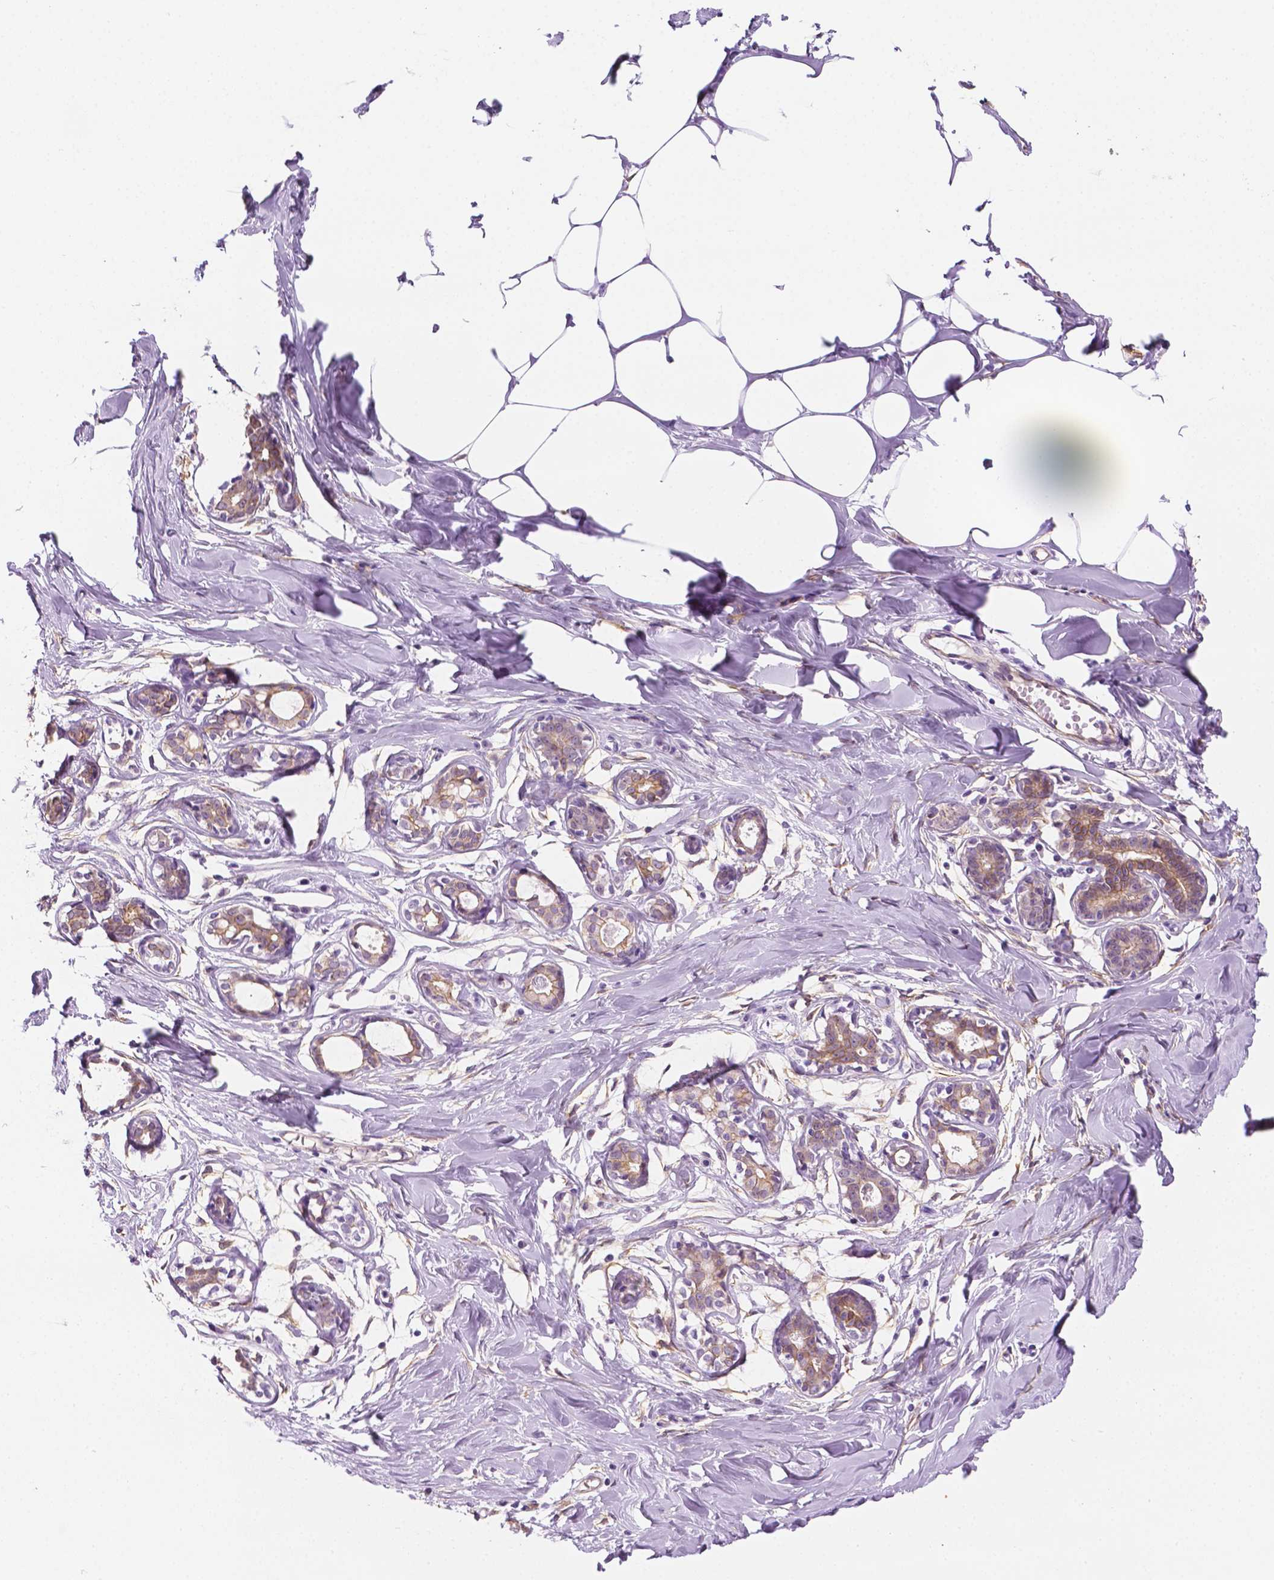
{"staining": {"intensity": "negative", "quantity": "none", "location": "none"}, "tissue": "breast", "cell_type": "Adipocytes", "image_type": "normal", "snomed": [{"axis": "morphology", "description": "Normal tissue, NOS"}, {"axis": "topography", "description": "Breast"}], "caption": "This micrograph is of unremarkable breast stained with immunohistochemistry (IHC) to label a protein in brown with the nuclei are counter-stained blue. There is no positivity in adipocytes.", "gene": "PPL", "patient": {"sex": "female", "age": 27}}